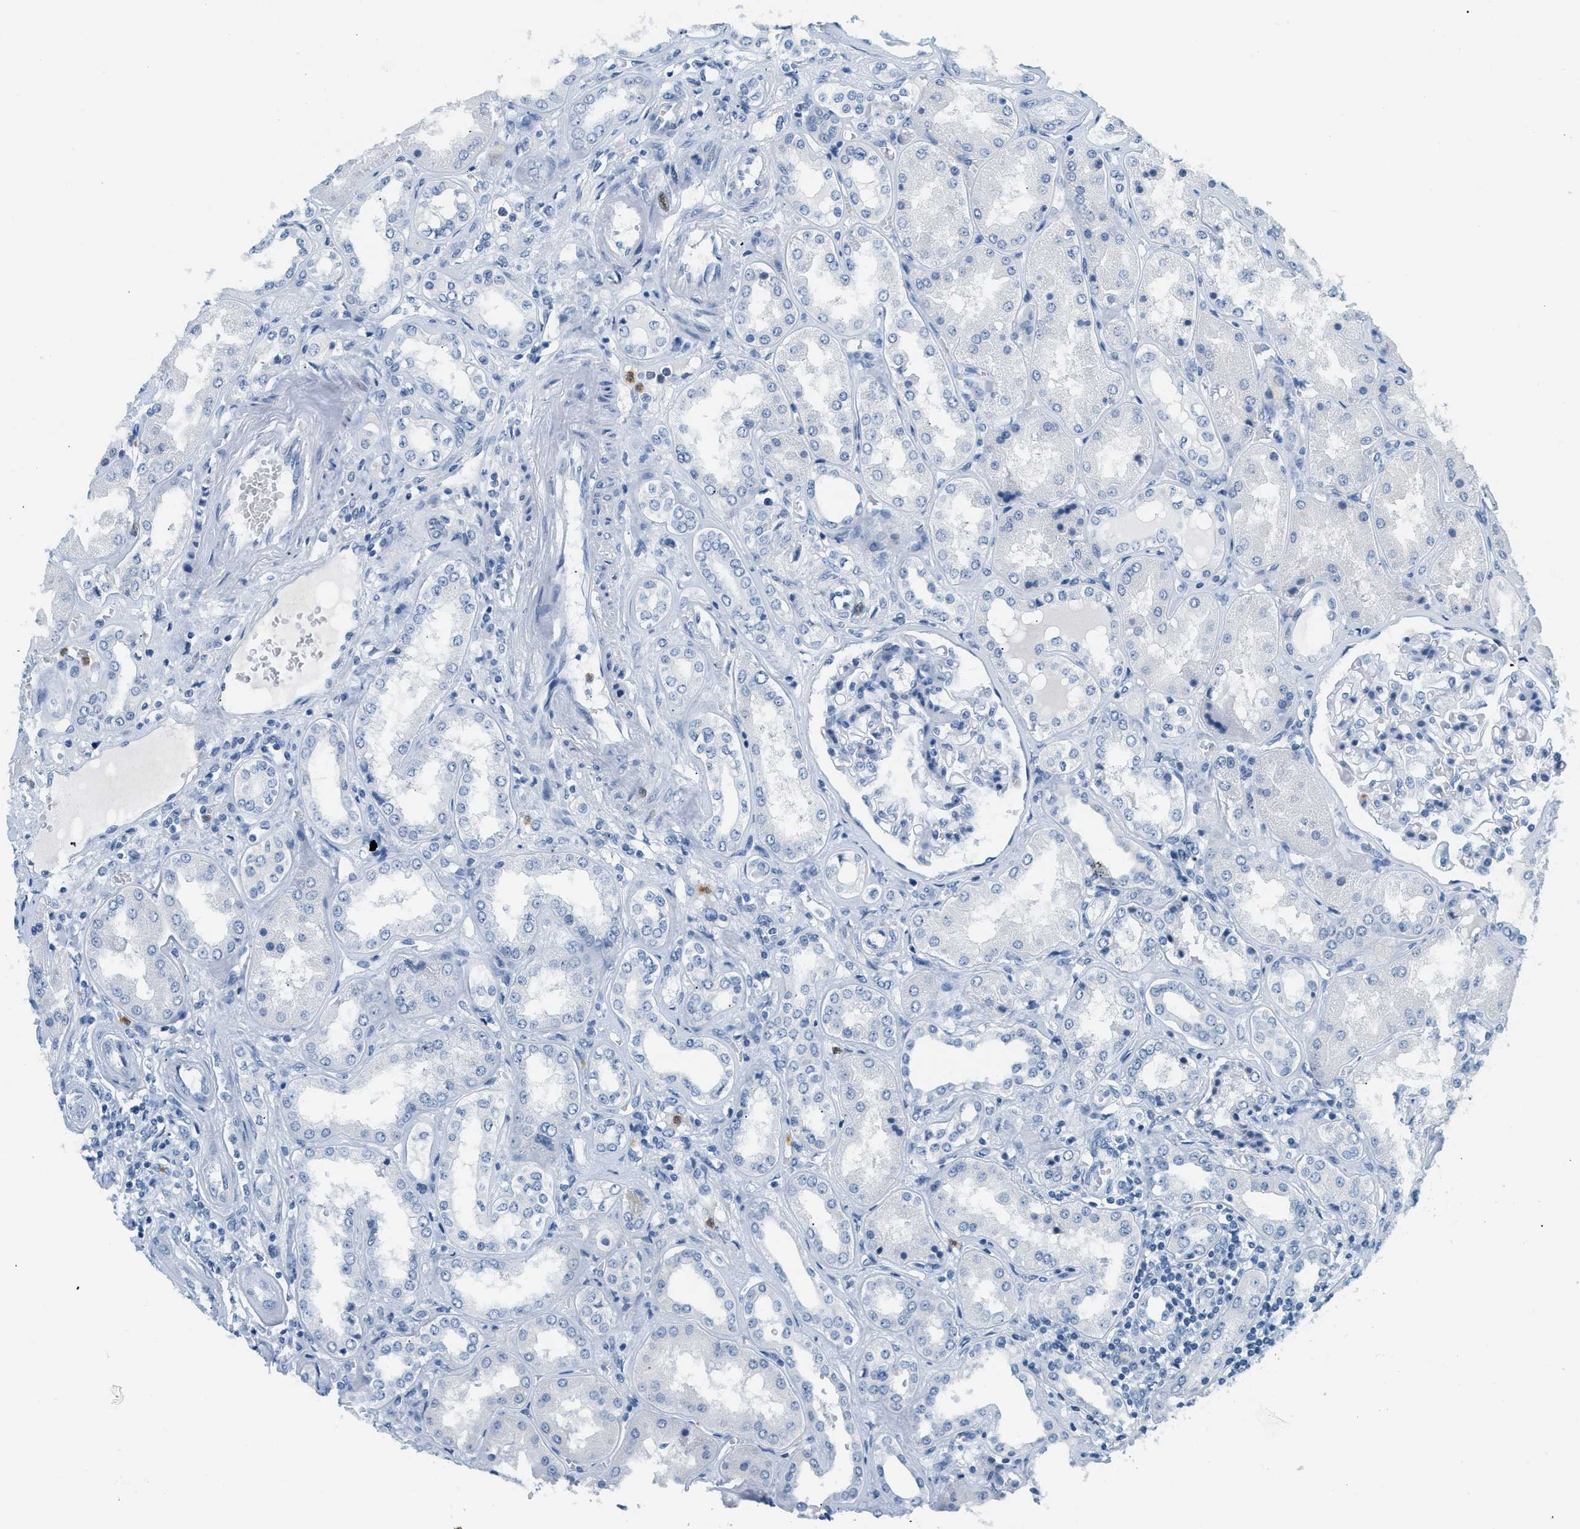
{"staining": {"intensity": "negative", "quantity": "none", "location": "none"}, "tissue": "kidney", "cell_type": "Cells in glomeruli", "image_type": "normal", "snomed": [{"axis": "morphology", "description": "Normal tissue, NOS"}, {"axis": "topography", "description": "Kidney"}], "caption": "Cells in glomeruli are negative for protein expression in benign human kidney. (DAB (3,3'-diaminobenzidine) IHC visualized using brightfield microscopy, high magnification).", "gene": "LCN2", "patient": {"sex": "female", "age": 56}}